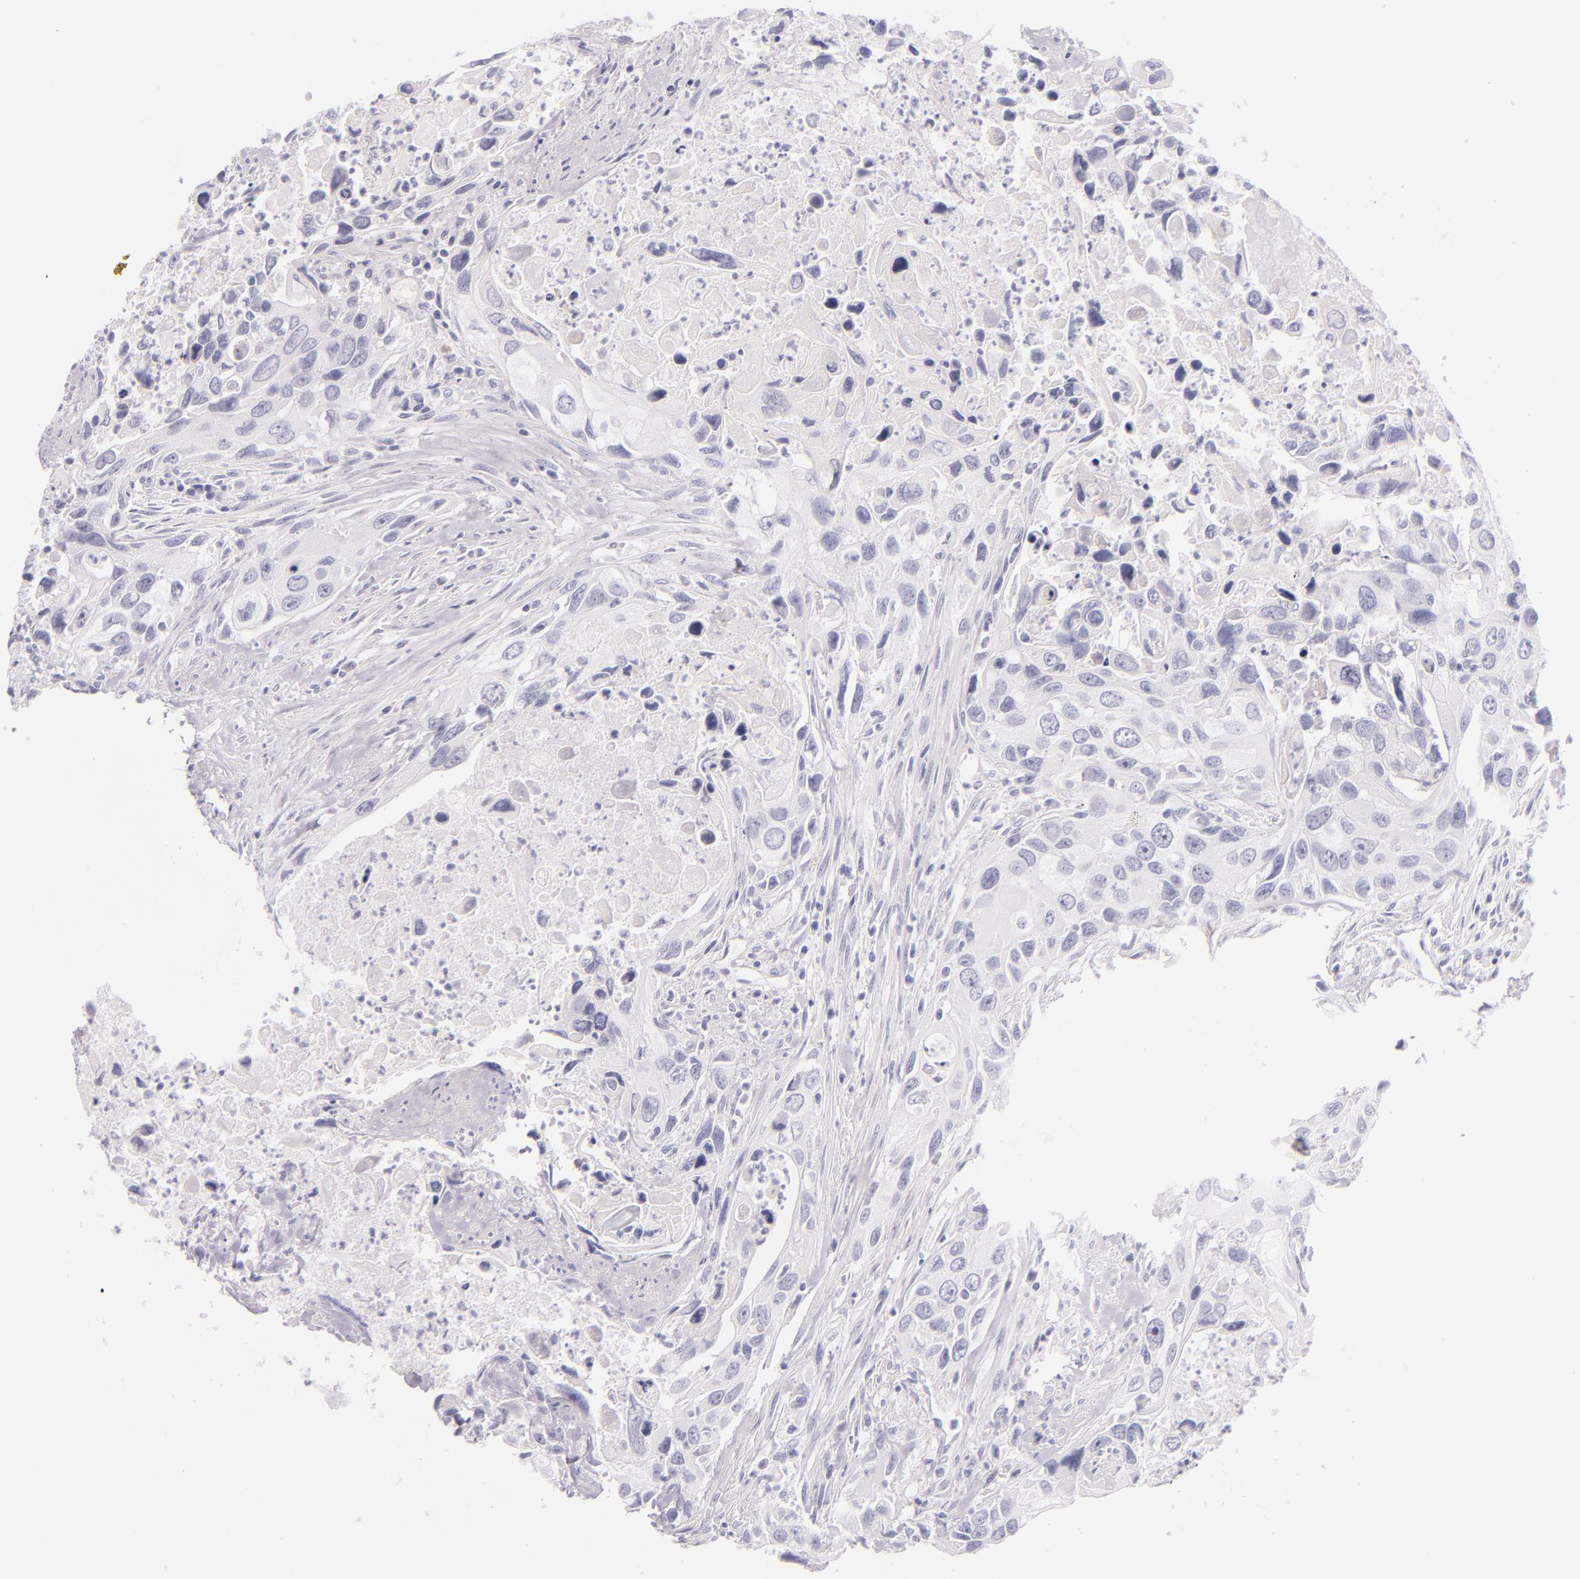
{"staining": {"intensity": "negative", "quantity": "none", "location": "none"}, "tissue": "urothelial cancer", "cell_type": "Tumor cells", "image_type": "cancer", "snomed": [{"axis": "morphology", "description": "Urothelial carcinoma, High grade"}, {"axis": "topography", "description": "Urinary bladder"}], "caption": "Immunohistochemistry (IHC) histopathology image of high-grade urothelial carcinoma stained for a protein (brown), which shows no staining in tumor cells. Brightfield microscopy of immunohistochemistry stained with DAB (3,3'-diaminobenzidine) (brown) and hematoxylin (blue), captured at high magnification.", "gene": "INA", "patient": {"sex": "male", "age": 71}}